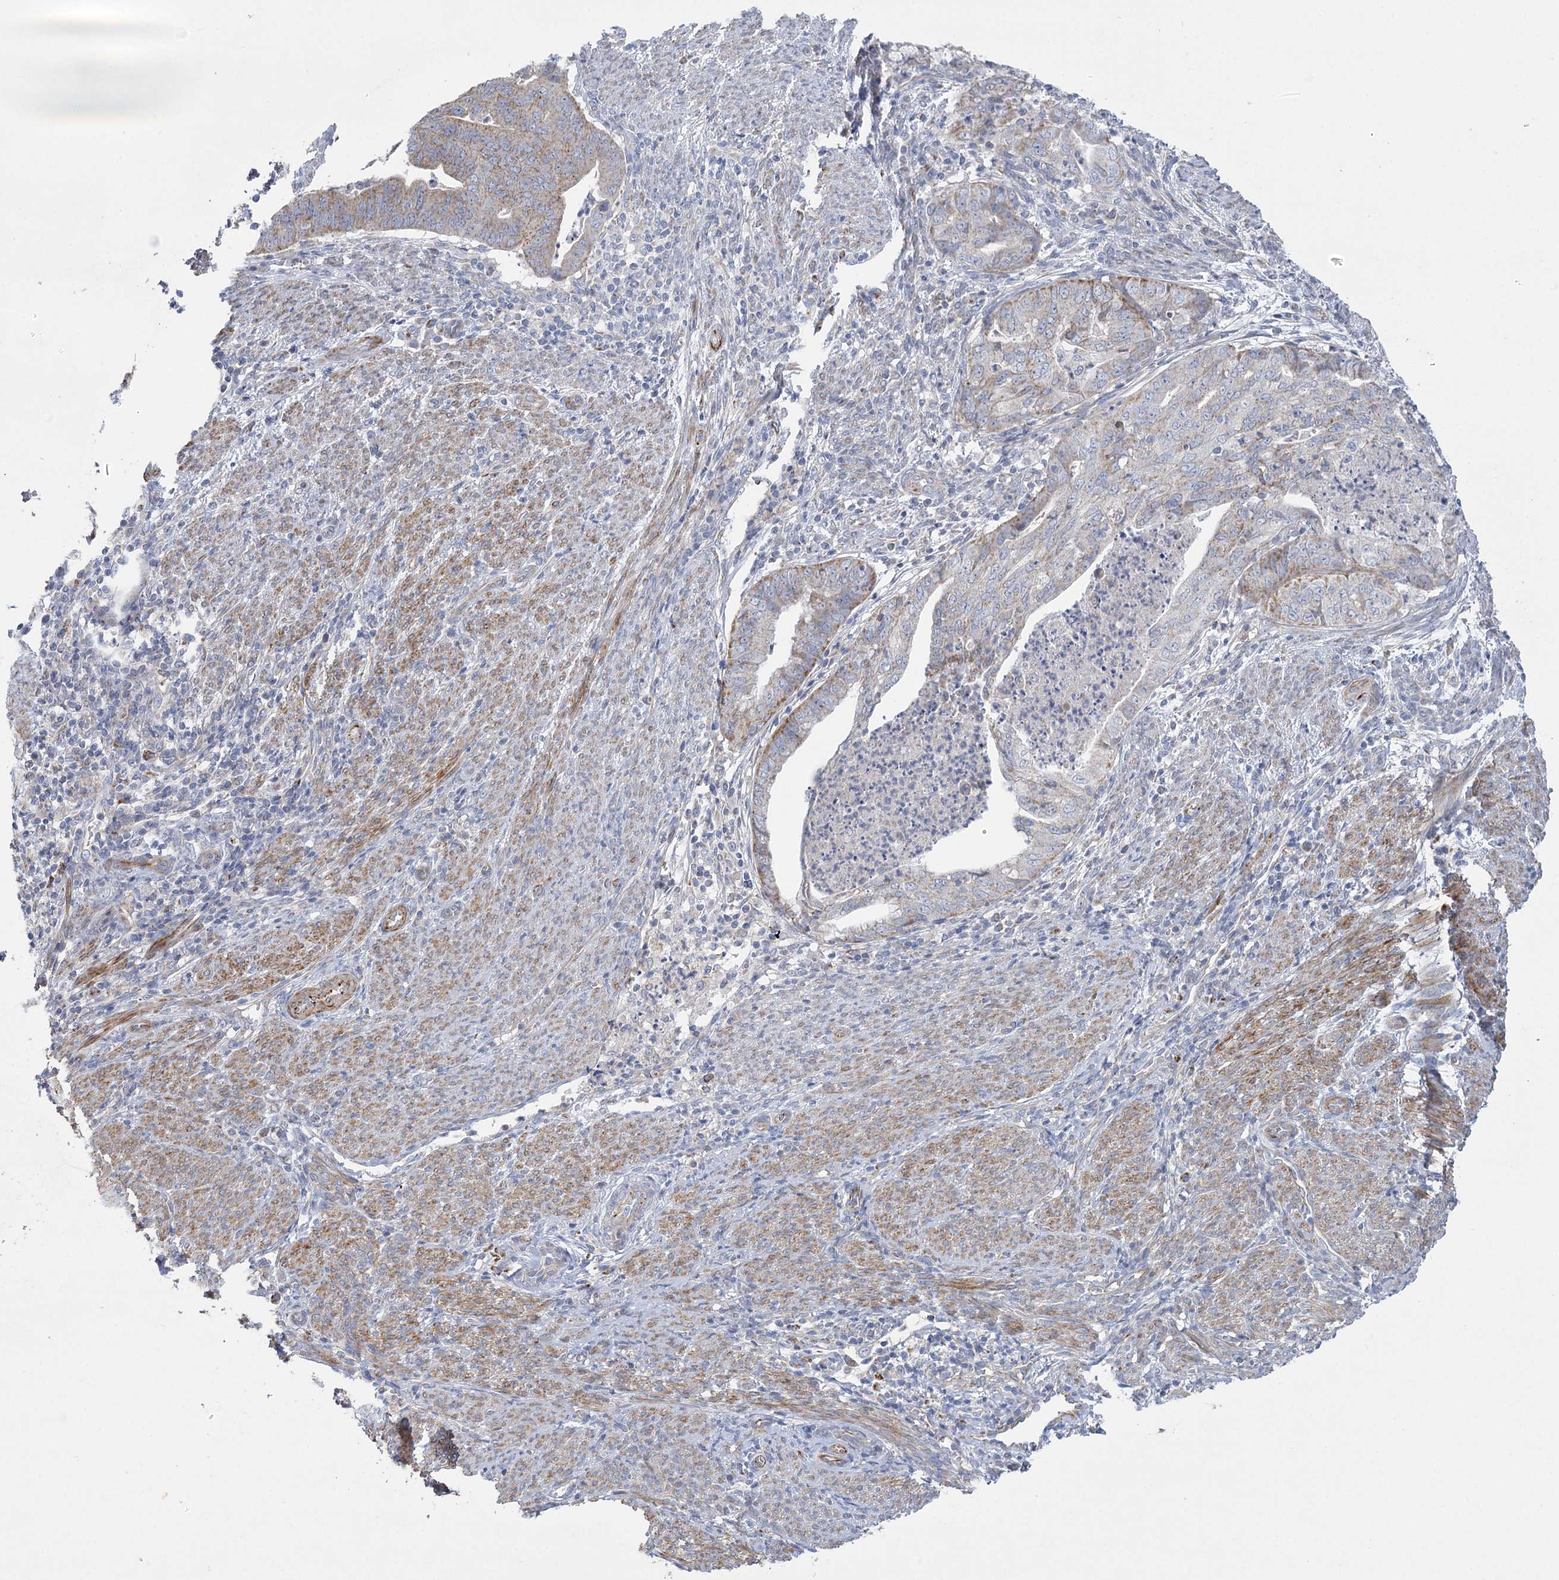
{"staining": {"intensity": "moderate", "quantity": "<25%", "location": "cytoplasmic/membranous"}, "tissue": "endometrial cancer", "cell_type": "Tumor cells", "image_type": "cancer", "snomed": [{"axis": "morphology", "description": "Adenocarcinoma, NOS"}, {"axis": "topography", "description": "Endometrium"}], "caption": "Protein staining displays moderate cytoplasmic/membranous staining in about <25% of tumor cells in endometrial cancer.", "gene": "DHTKD1", "patient": {"sex": "female", "age": 79}}